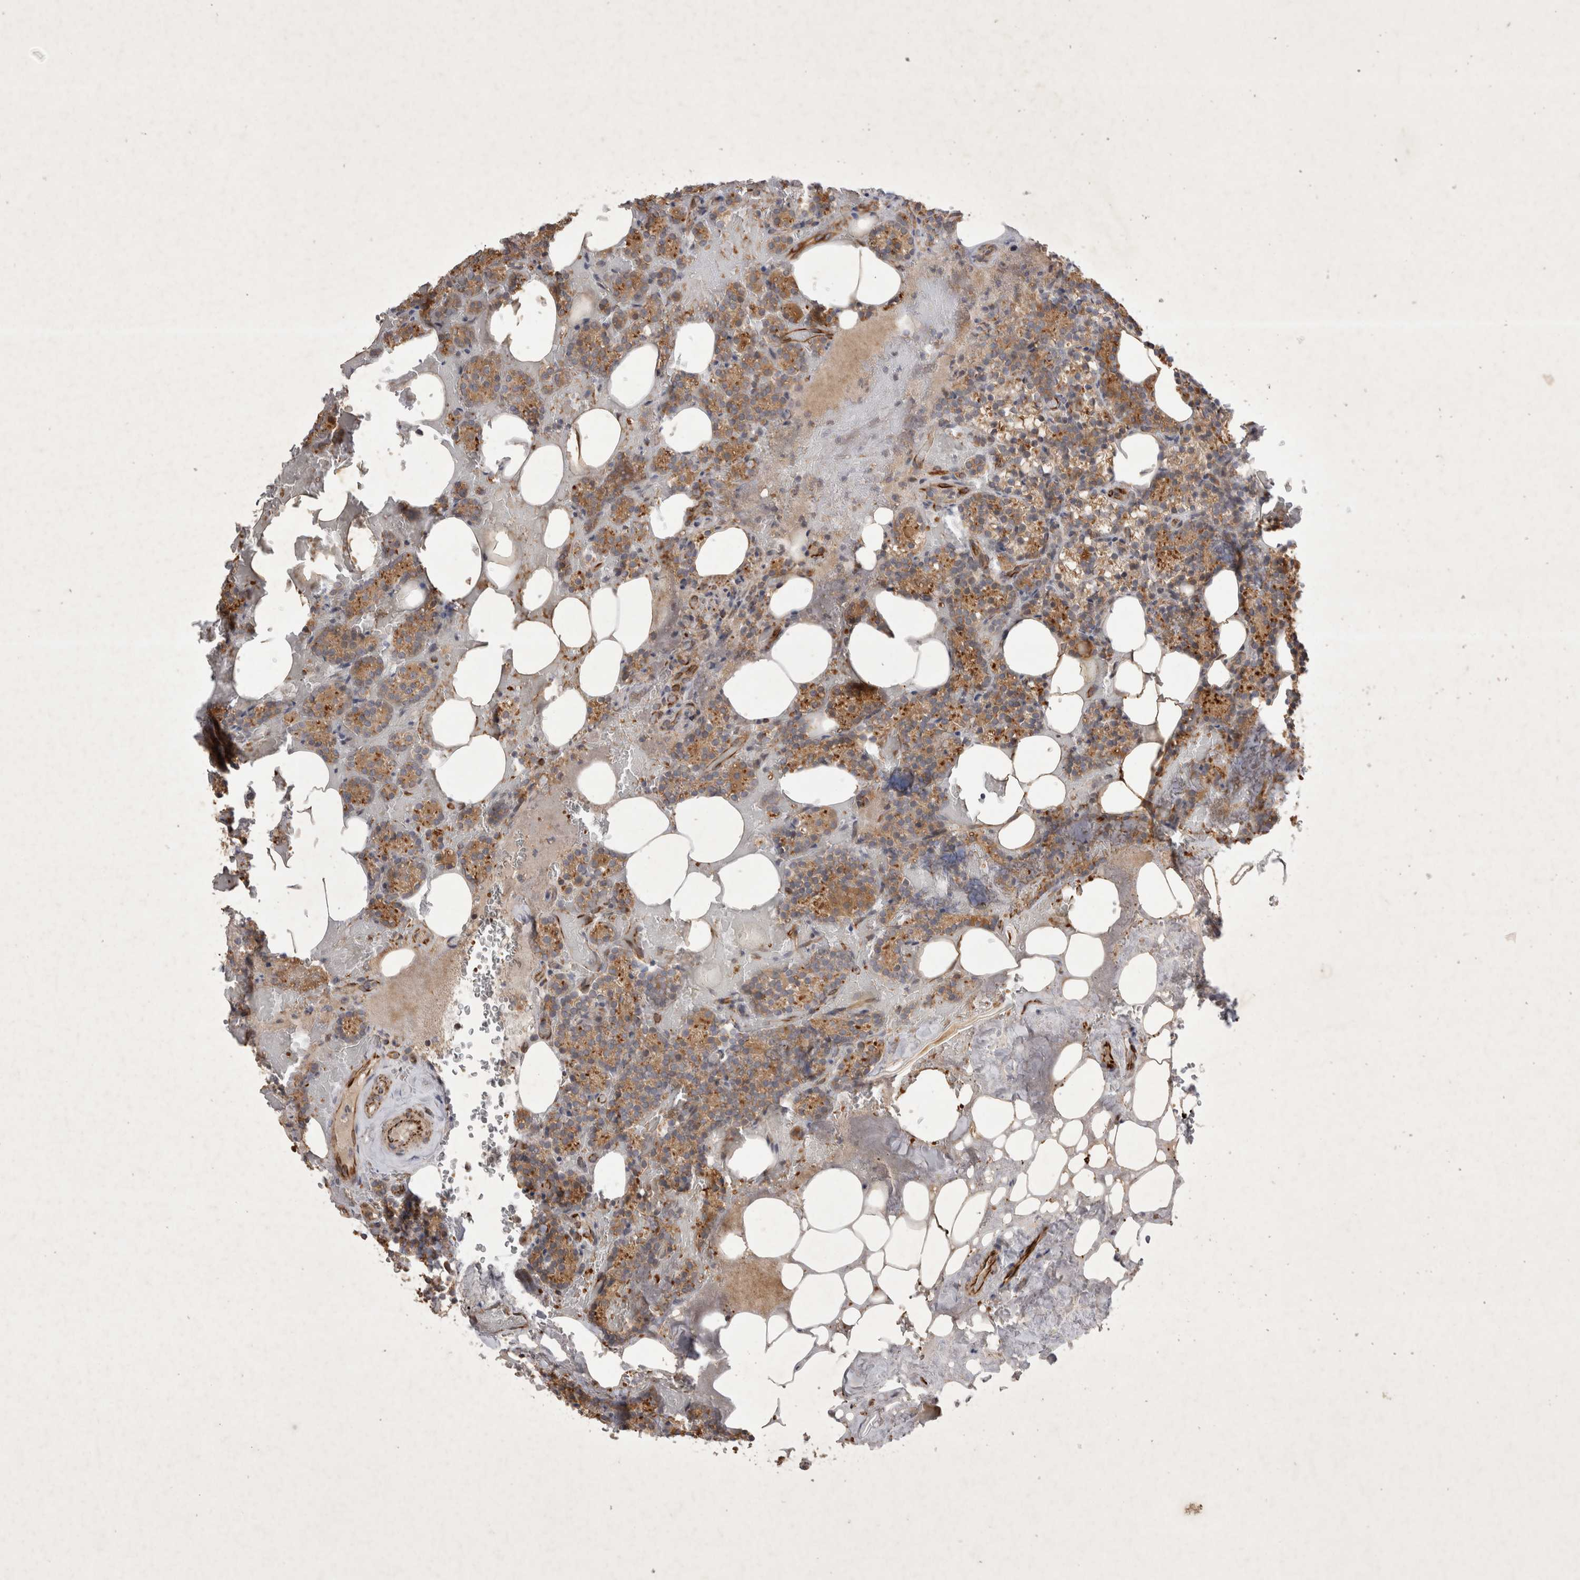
{"staining": {"intensity": "moderate", "quantity": ">75%", "location": "cytoplasmic/membranous"}, "tissue": "parathyroid gland", "cell_type": "Glandular cells", "image_type": "normal", "snomed": [{"axis": "morphology", "description": "Normal tissue, NOS"}, {"axis": "topography", "description": "Parathyroid gland"}], "caption": "This histopathology image demonstrates immunohistochemistry staining of benign parathyroid gland, with medium moderate cytoplasmic/membranous expression in approximately >75% of glandular cells.", "gene": "NMU", "patient": {"sex": "female", "age": 78}}